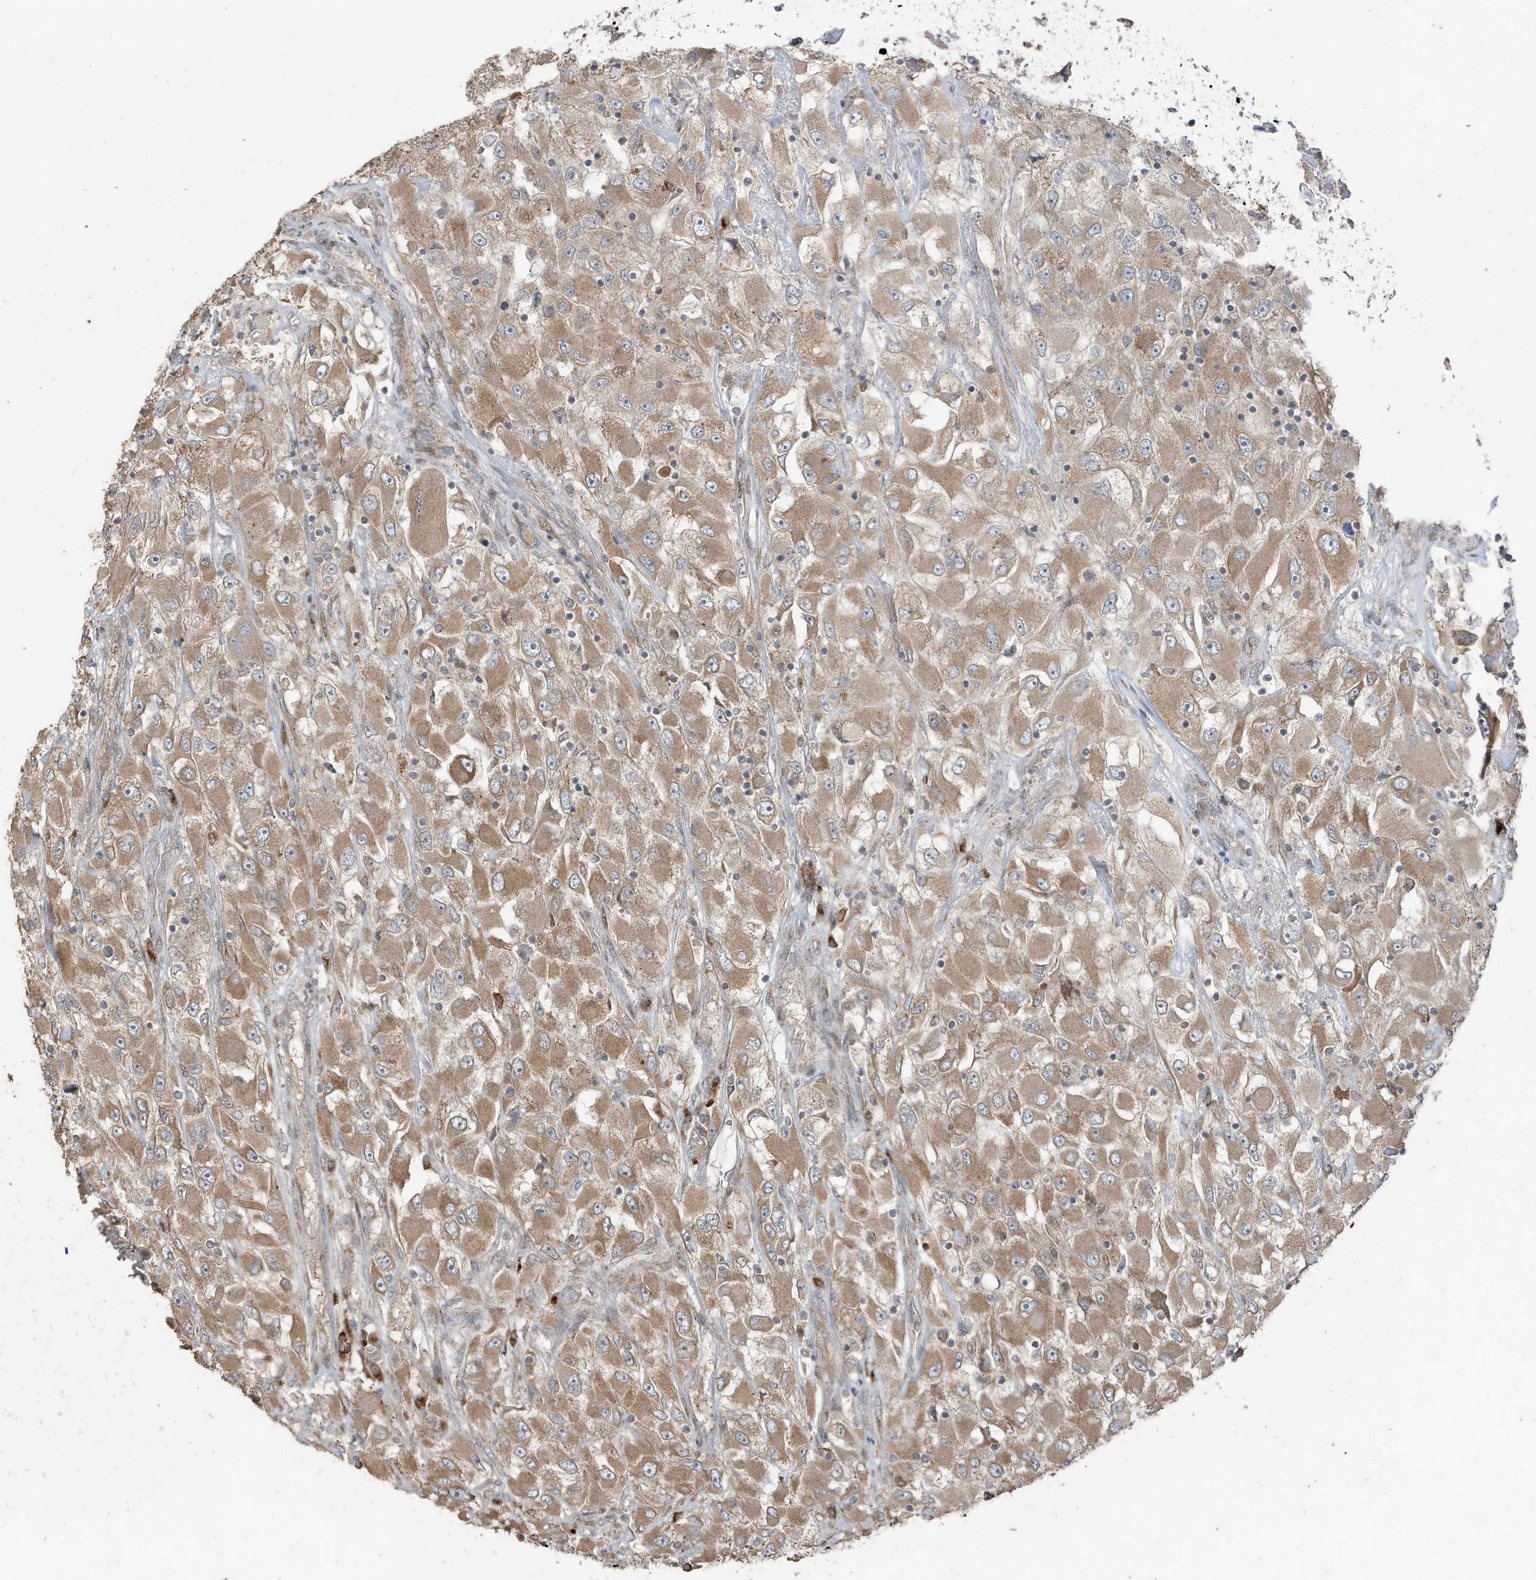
{"staining": {"intensity": "moderate", "quantity": ">75%", "location": "cytoplasmic/membranous"}, "tissue": "renal cancer", "cell_type": "Tumor cells", "image_type": "cancer", "snomed": [{"axis": "morphology", "description": "Adenocarcinoma, NOS"}, {"axis": "topography", "description": "Kidney"}], "caption": "Adenocarcinoma (renal) stained with immunohistochemistry shows moderate cytoplasmic/membranous staining in about >75% of tumor cells. The staining was performed using DAB (3,3'-diaminobenzidine) to visualize the protein expression in brown, while the nuclei were stained in blue with hematoxylin (Magnification: 20x).", "gene": "RER1", "patient": {"sex": "female", "age": 52}}